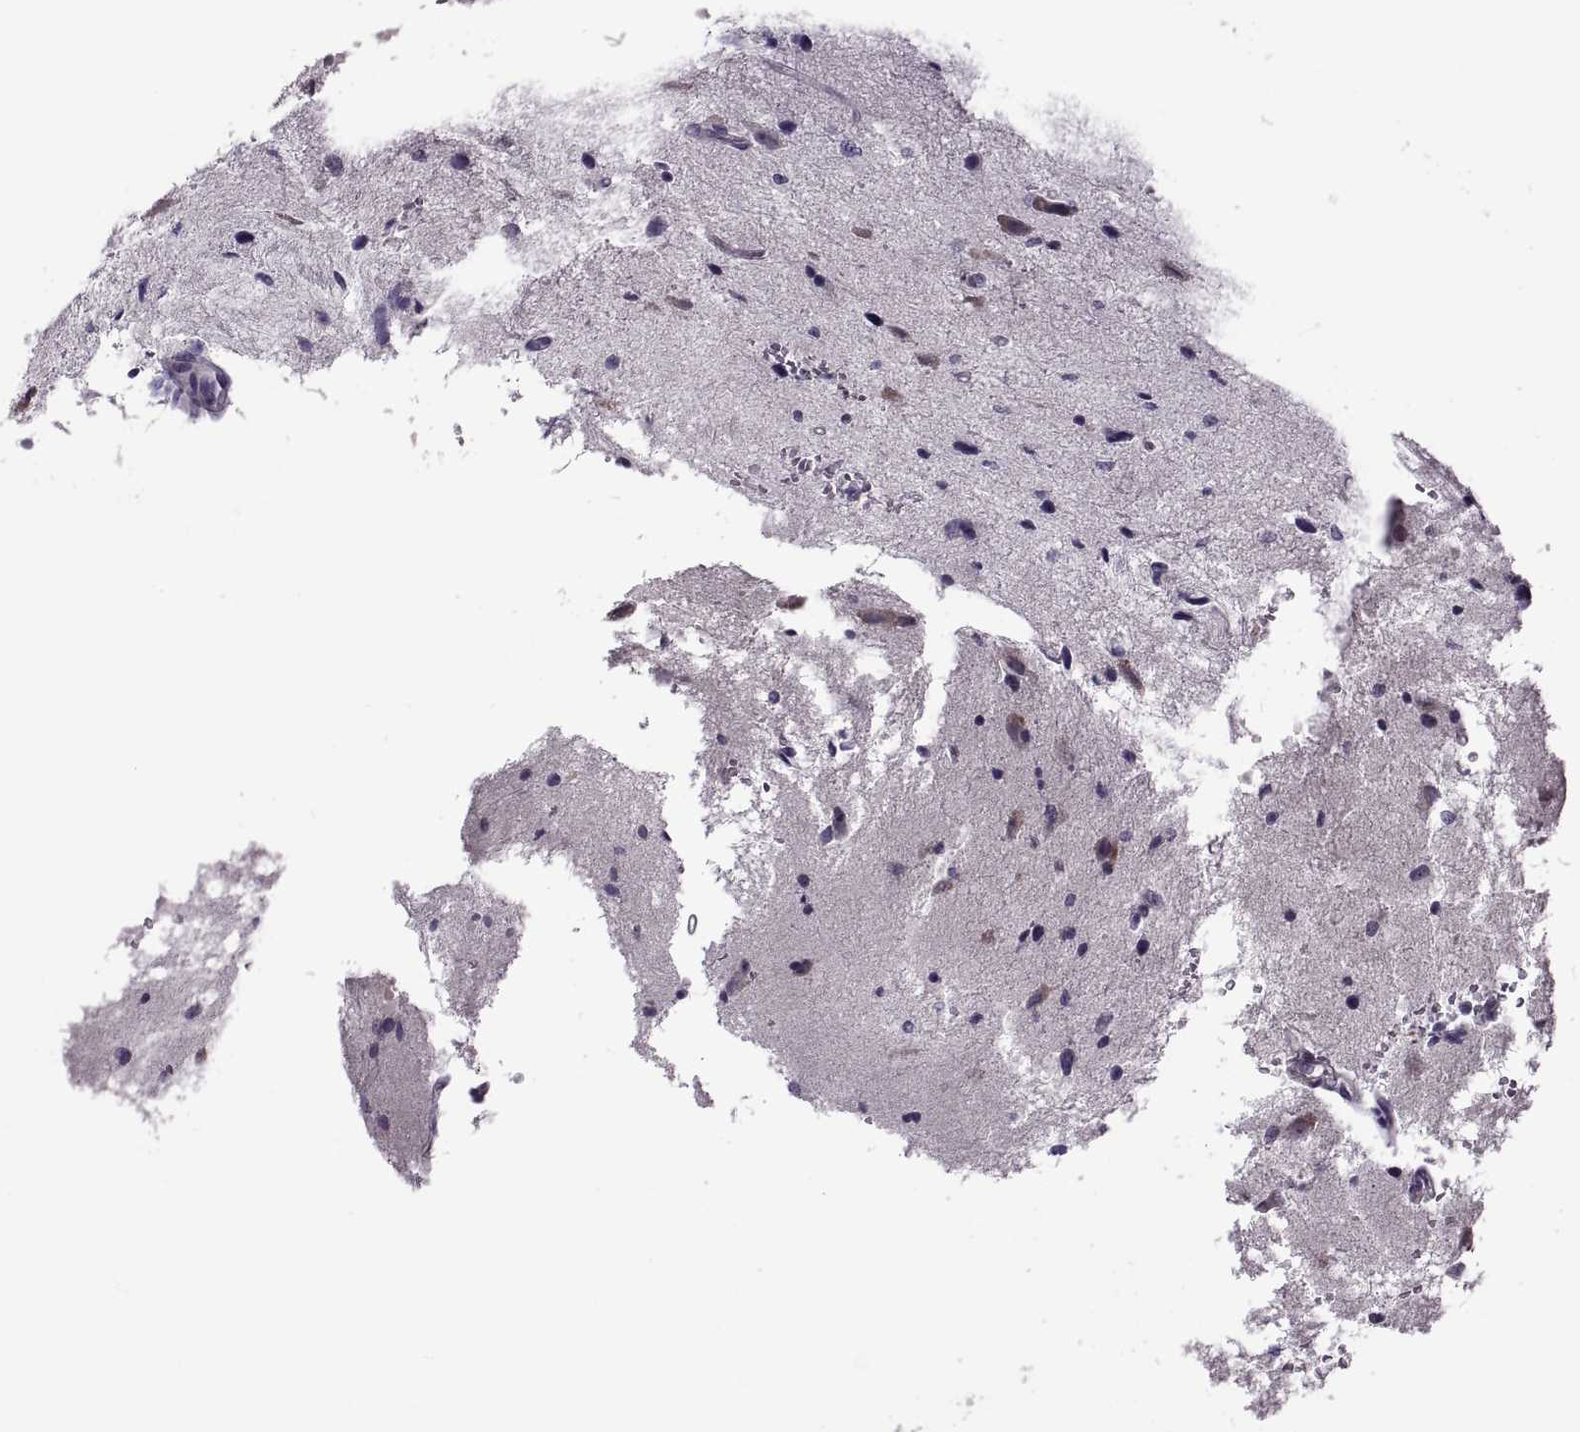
{"staining": {"intensity": "negative", "quantity": "none", "location": "none"}, "tissue": "glioma", "cell_type": "Tumor cells", "image_type": "cancer", "snomed": [{"axis": "morphology", "description": "Glioma, malignant, Low grade"}, {"axis": "topography", "description": "Brain"}], "caption": "This is a histopathology image of immunohistochemistry (IHC) staining of malignant glioma (low-grade), which shows no staining in tumor cells.", "gene": "PRSS54", "patient": {"sex": "female", "age": 32}}